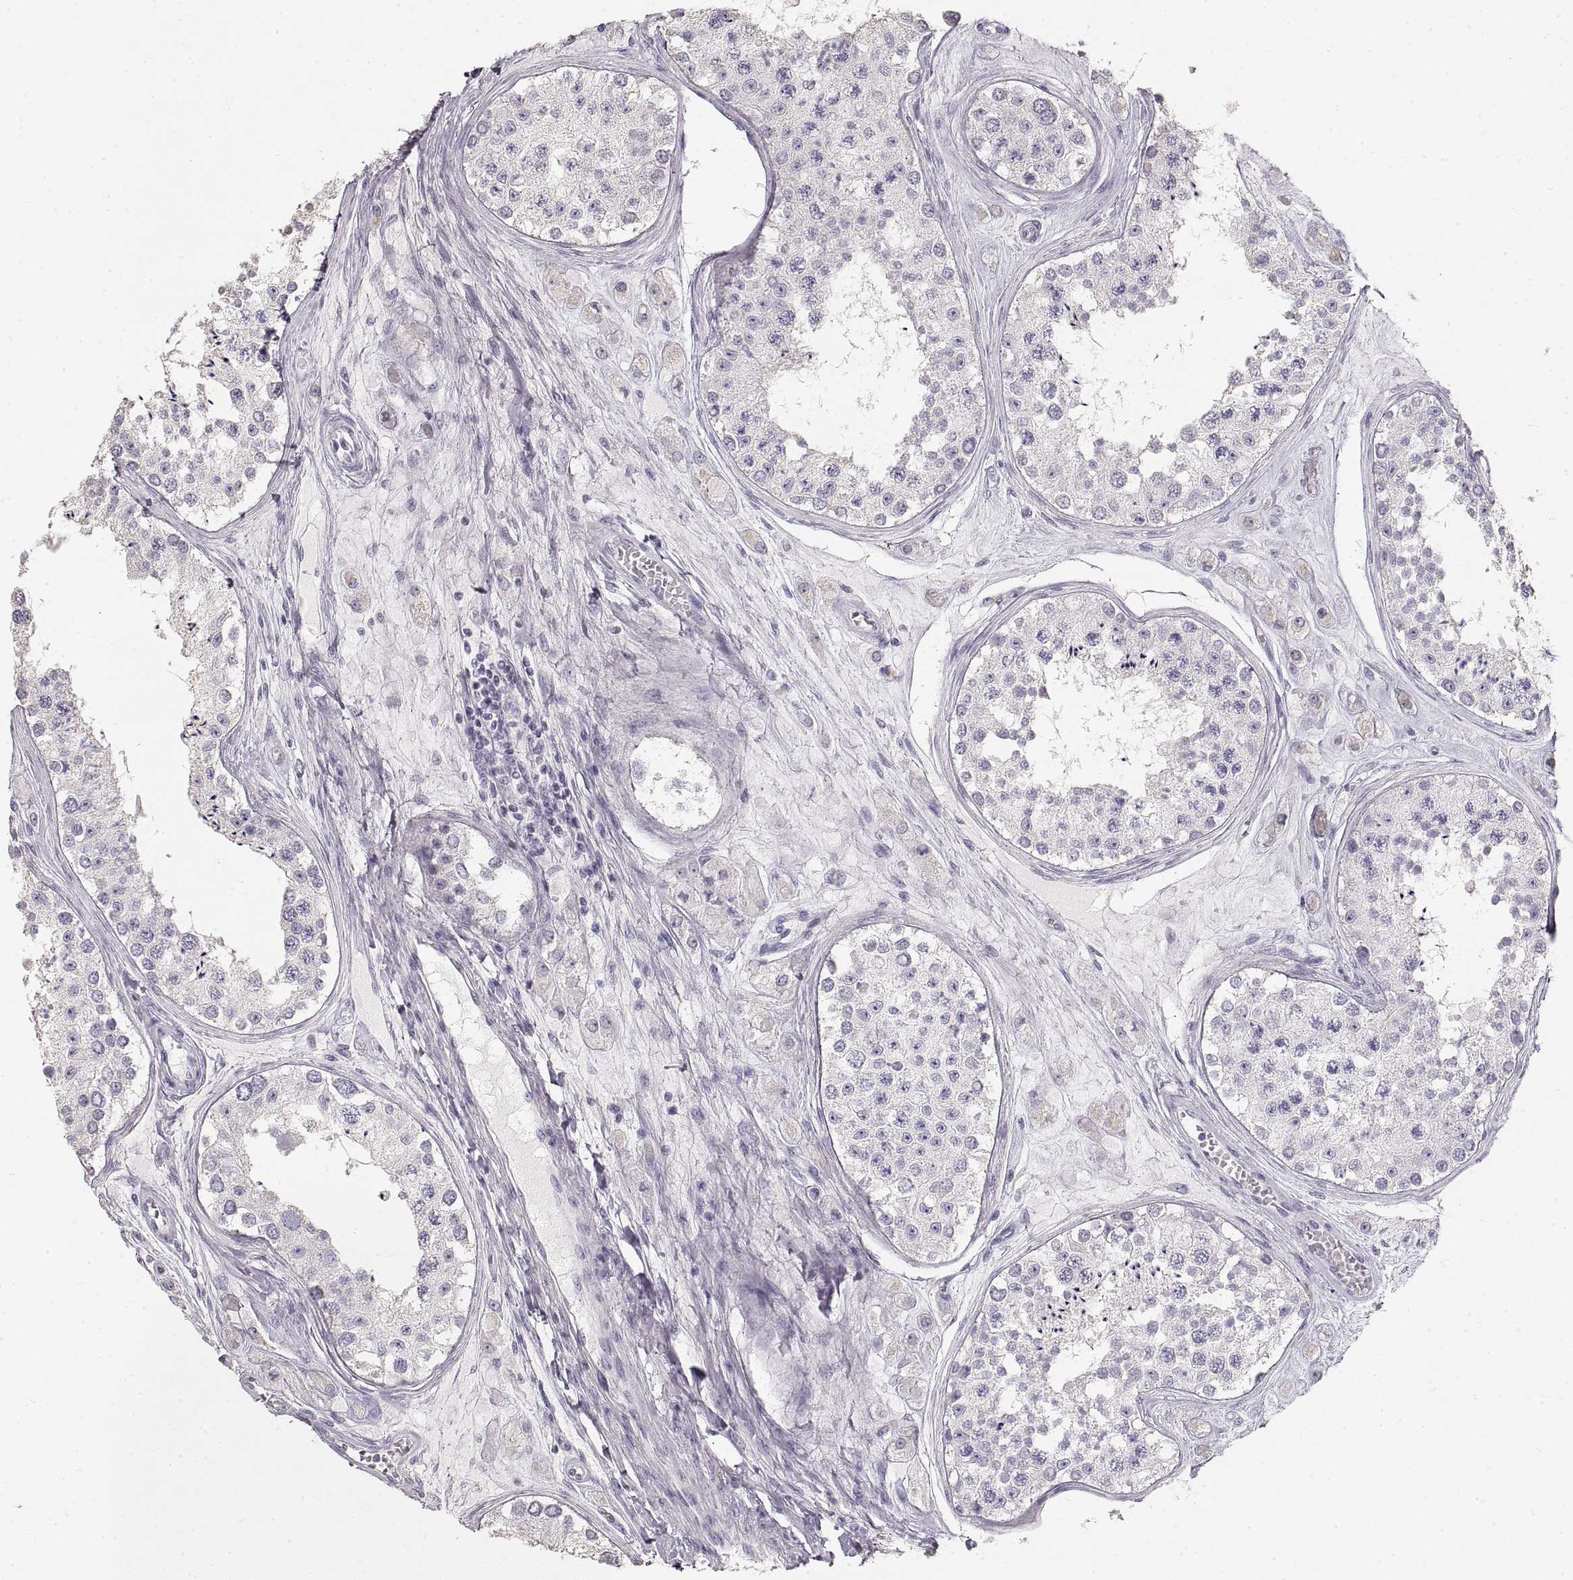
{"staining": {"intensity": "negative", "quantity": "none", "location": "none"}, "tissue": "testis", "cell_type": "Cells in seminiferous ducts", "image_type": "normal", "snomed": [{"axis": "morphology", "description": "Normal tissue, NOS"}, {"axis": "topography", "description": "Testis"}], "caption": "DAB (3,3'-diaminobenzidine) immunohistochemical staining of unremarkable testis exhibits no significant expression in cells in seminiferous ducts. The staining was performed using DAB (3,3'-diaminobenzidine) to visualize the protein expression in brown, while the nuclei were stained in blue with hematoxylin (Magnification: 20x).", "gene": "ZP3", "patient": {"sex": "male", "age": 25}}